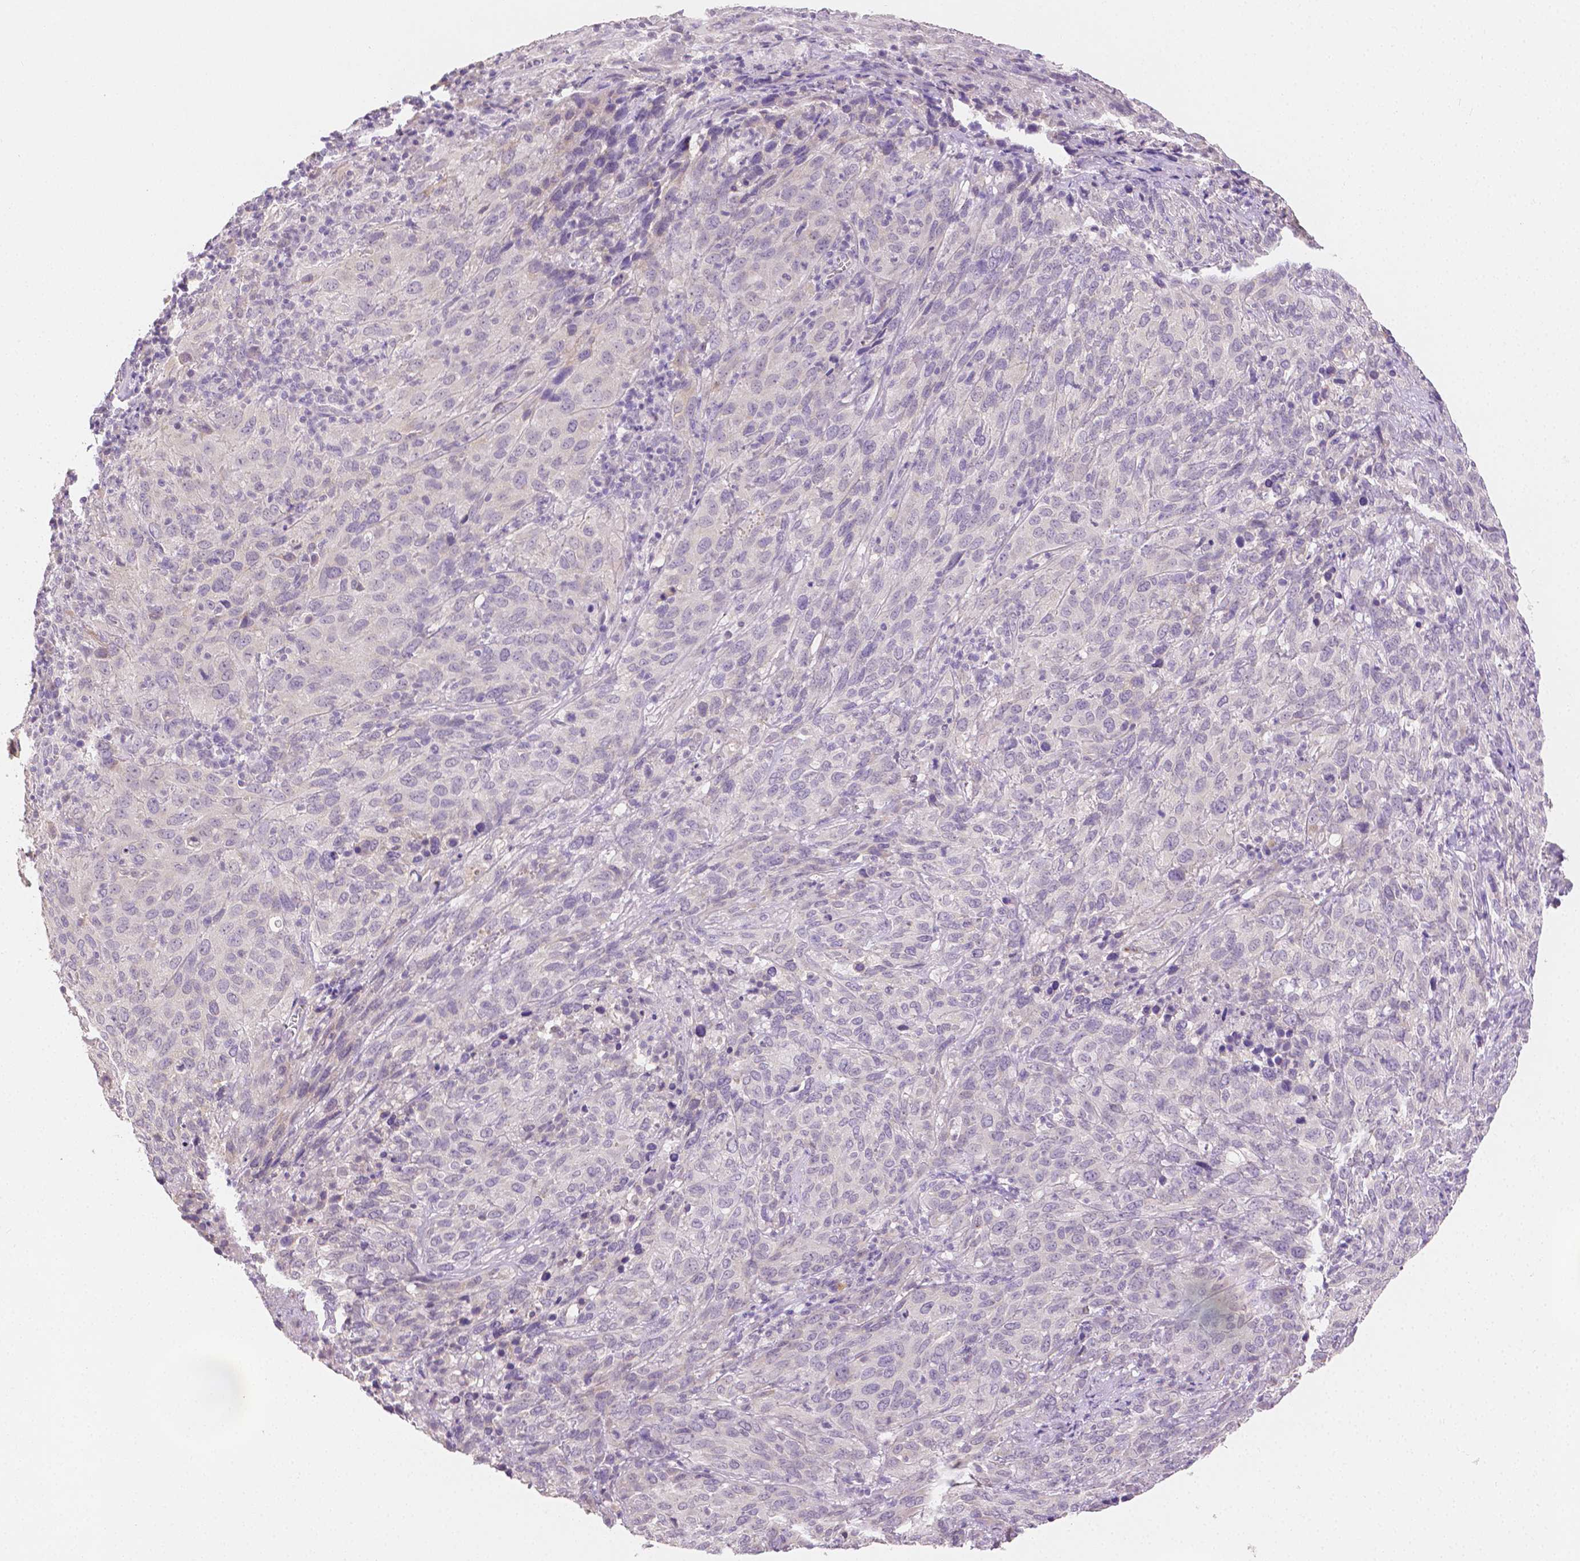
{"staining": {"intensity": "negative", "quantity": "none", "location": "none"}, "tissue": "cervical cancer", "cell_type": "Tumor cells", "image_type": "cancer", "snomed": [{"axis": "morphology", "description": "Squamous cell carcinoma, NOS"}, {"axis": "topography", "description": "Cervix"}], "caption": "High power microscopy histopathology image of an immunohistochemistry image of cervical cancer, revealing no significant staining in tumor cells.", "gene": "TGM1", "patient": {"sex": "female", "age": 51}}